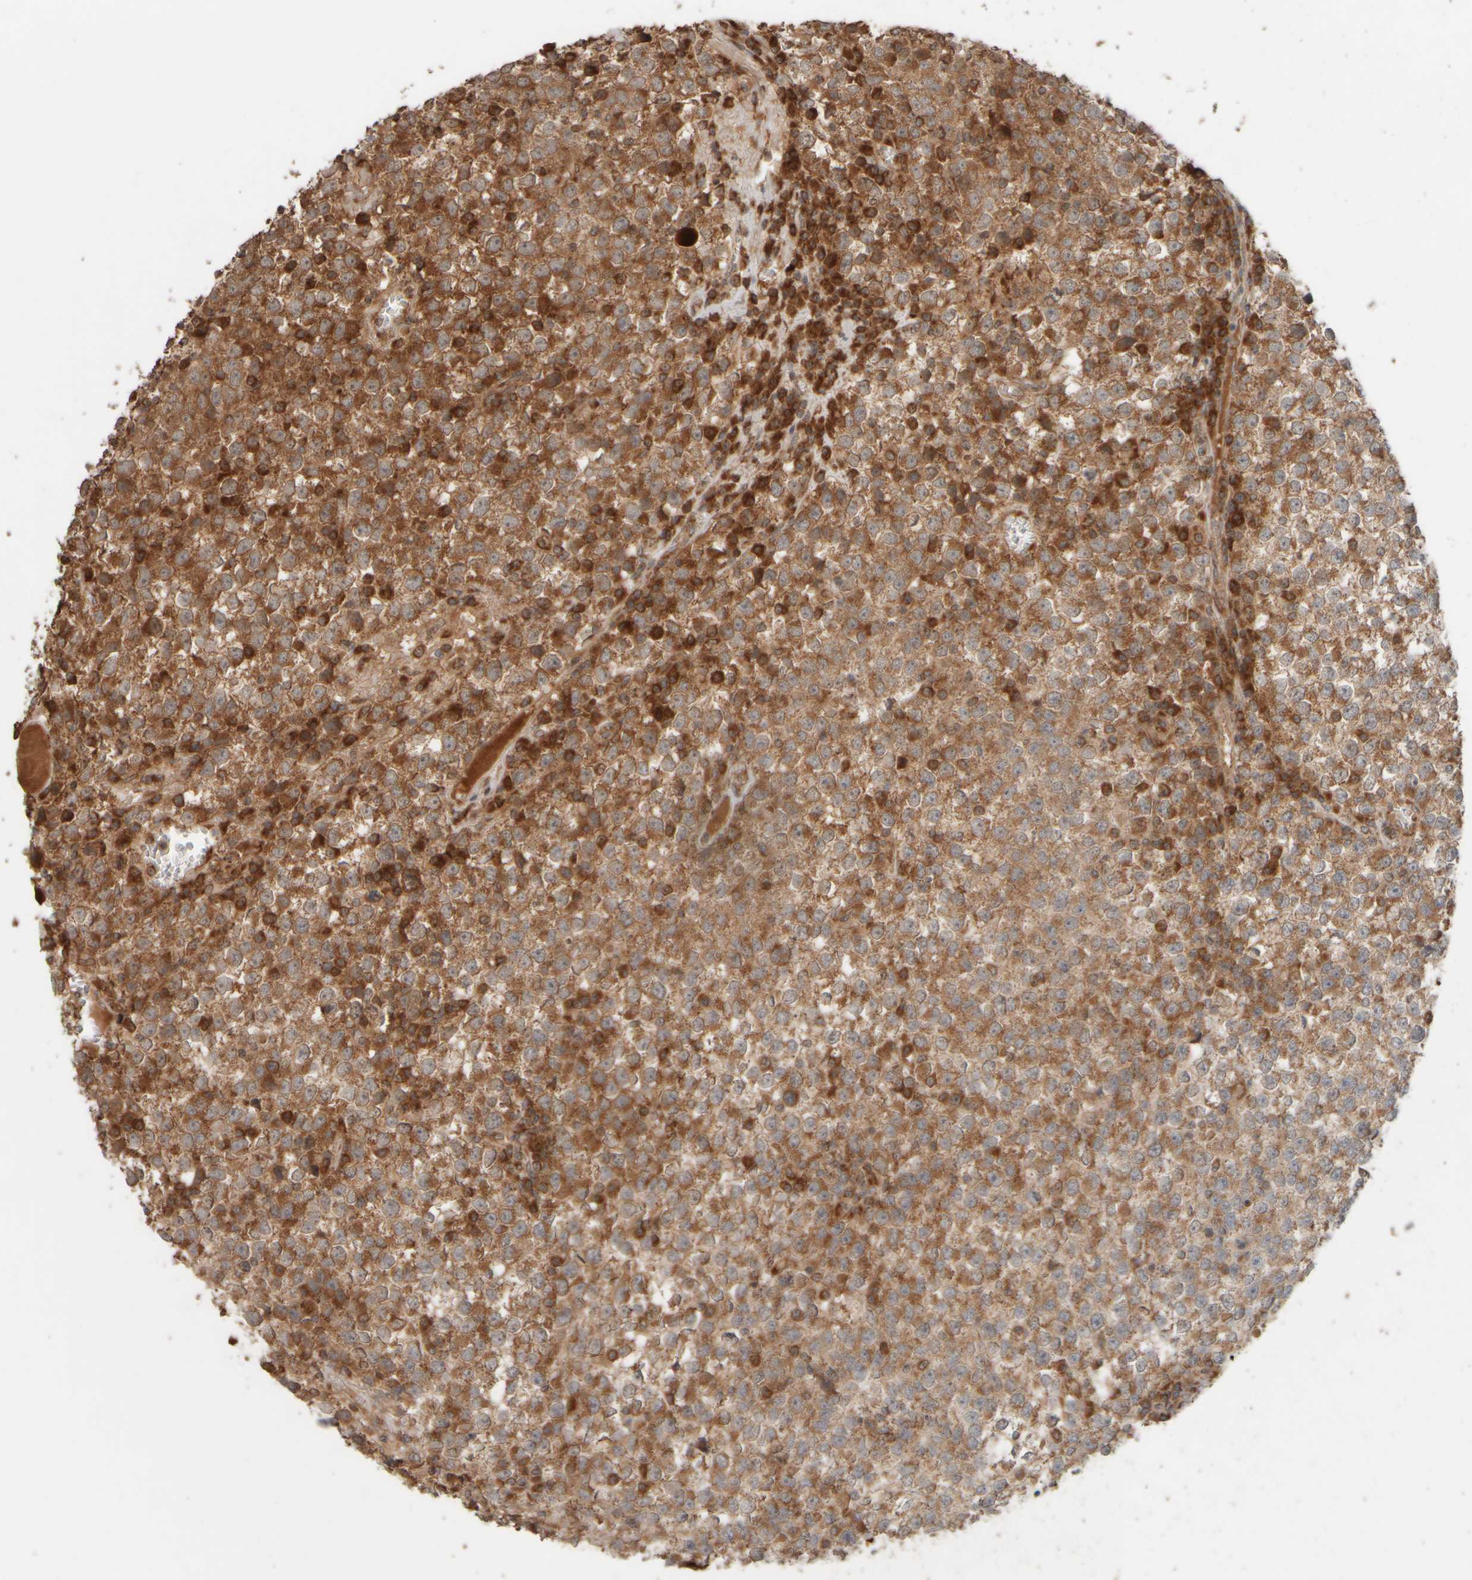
{"staining": {"intensity": "strong", "quantity": ">75%", "location": "cytoplasmic/membranous"}, "tissue": "testis cancer", "cell_type": "Tumor cells", "image_type": "cancer", "snomed": [{"axis": "morphology", "description": "Seminoma, NOS"}, {"axis": "topography", "description": "Testis"}], "caption": "Tumor cells exhibit high levels of strong cytoplasmic/membranous positivity in about >75% of cells in human seminoma (testis).", "gene": "EIF2B3", "patient": {"sex": "male", "age": 65}}